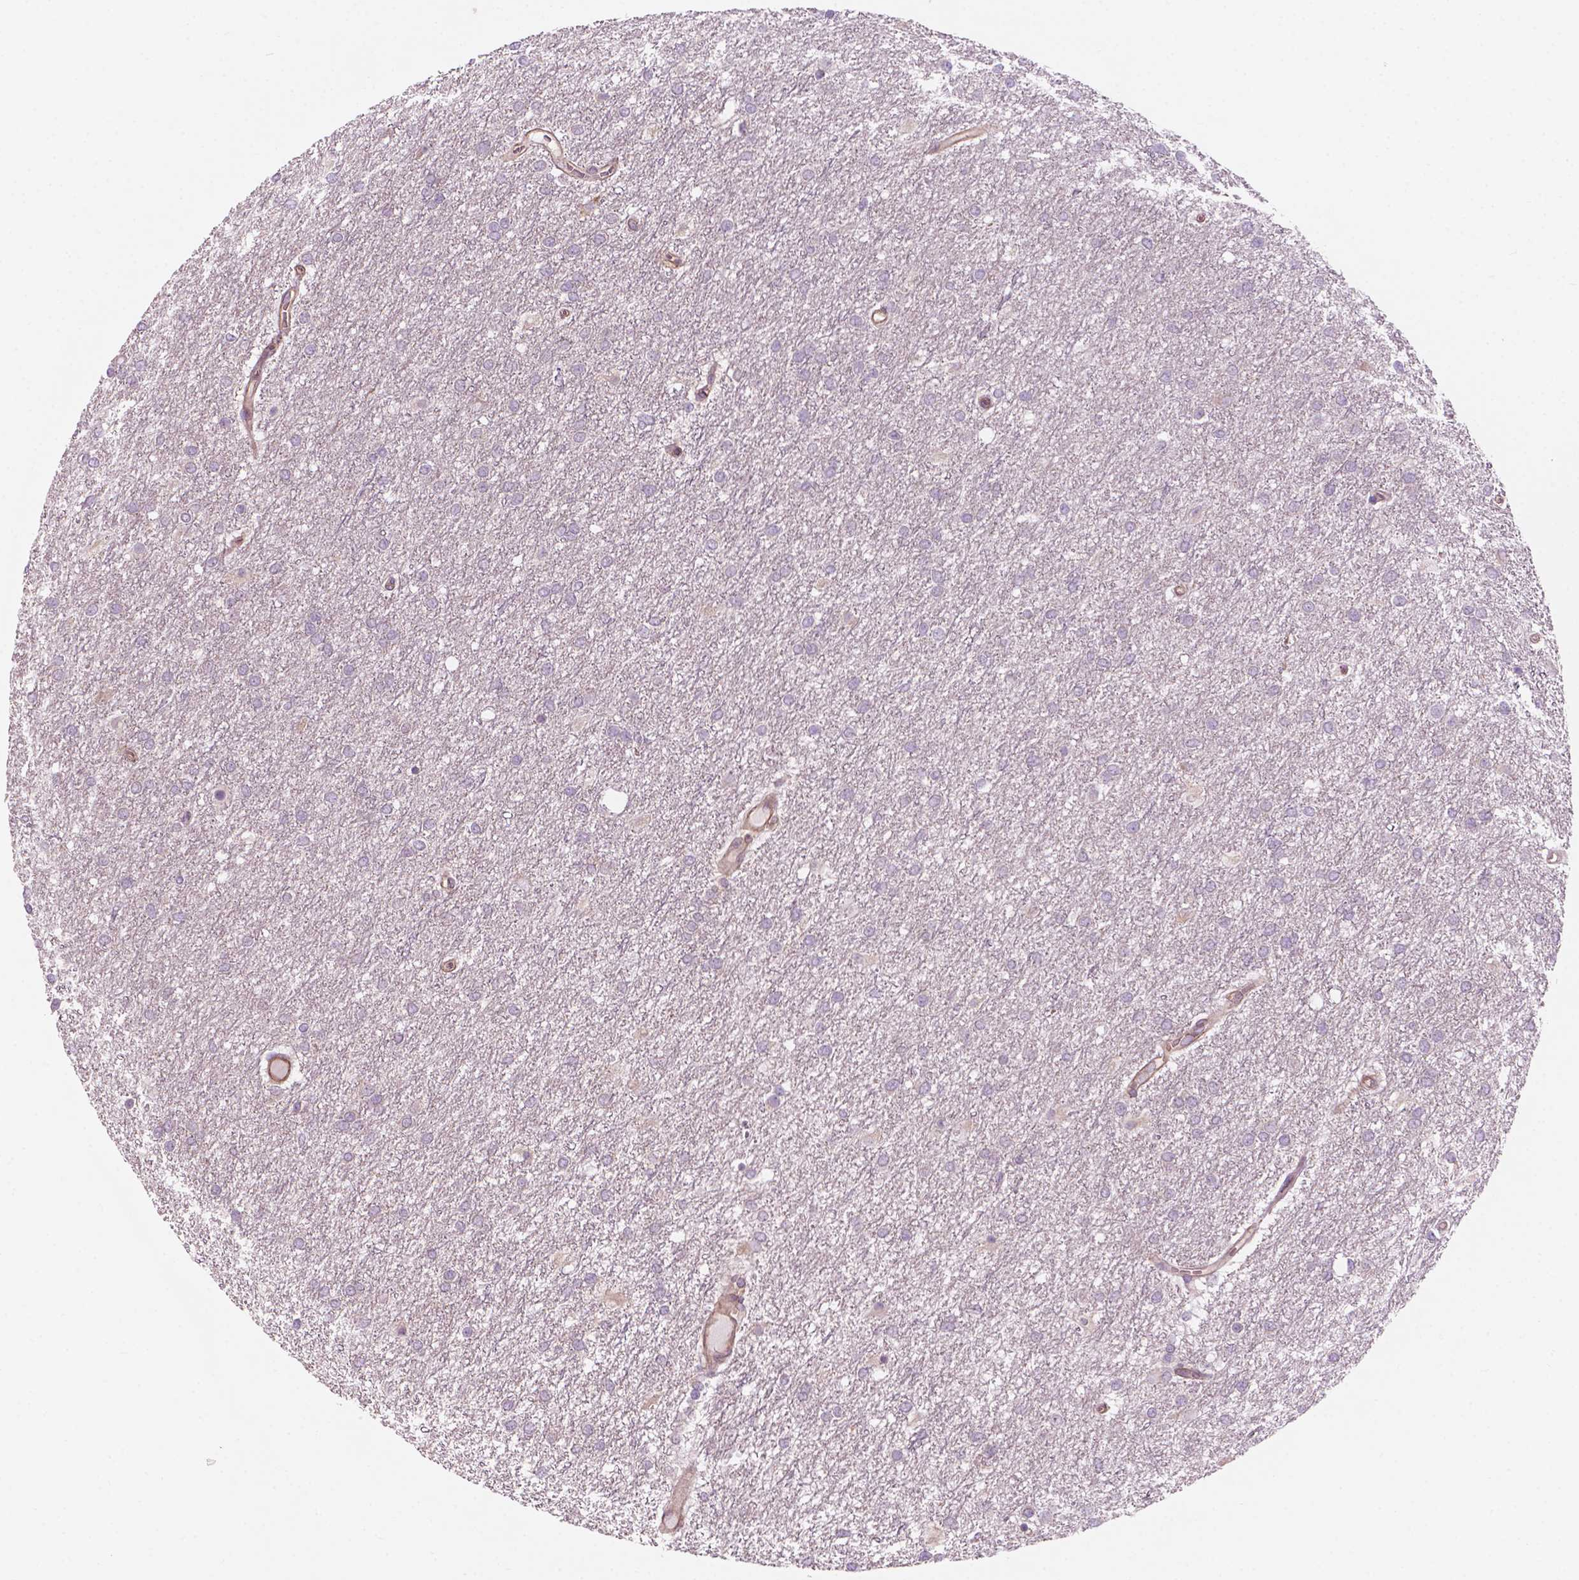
{"staining": {"intensity": "negative", "quantity": "none", "location": "none"}, "tissue": "glioma", "cell_type": "Tumor cells", "image_type": "cancer", "snomed": [{"axis": "morphology", "description": "Glioma, malignant, High grade"}, {"axis": "topography", "description": "Brain"}], "caption": "Immunohistochemistry photomicrograph of neoplastic tissue: high-grade glioma (malignant) stained with DAB demonstrates no significant protein staining in tumor cells. Nuclei are stained in blue.", "gene": "SURF4", "patient": {"sex": "female", "age": 61}}